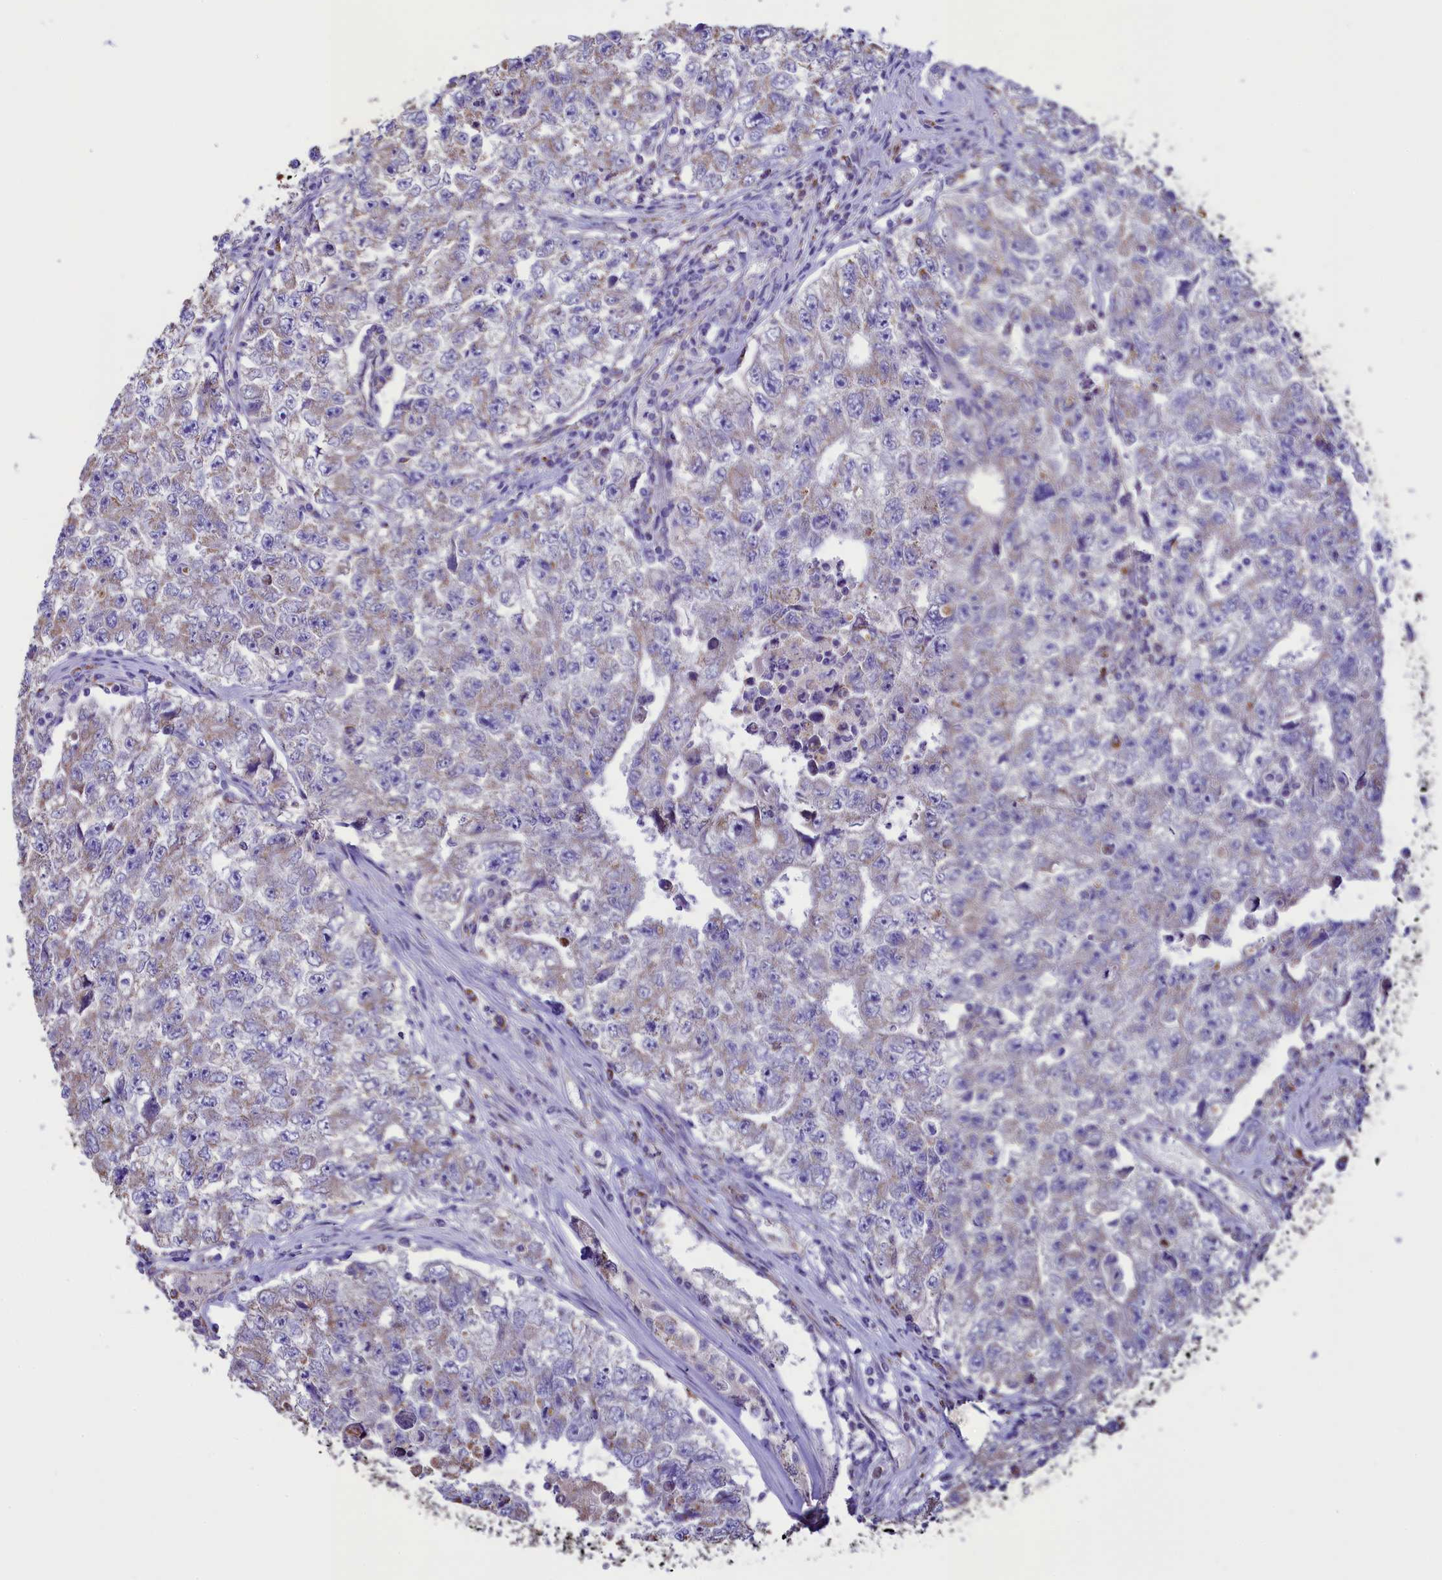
{"staining": {"intensity": "weak", "quantity": "<25%", "location": "cytoplasmic/membranous"}, "tissue": "testis cancer", "cell_type": "Tumor cells", "image_type": "cancer", "snomed": [{"axis": "morphology", "description": "Carcinoma, Embryonal, NOS"}, {"axis": "topography", "description": "Testis"}], "caption": "Embryonal carcinoma (testis) stained for a protein using IHC shows no expression tumor cells.", "gene": "IDH3A", "patient": {"sex": "male", "age": 17}}